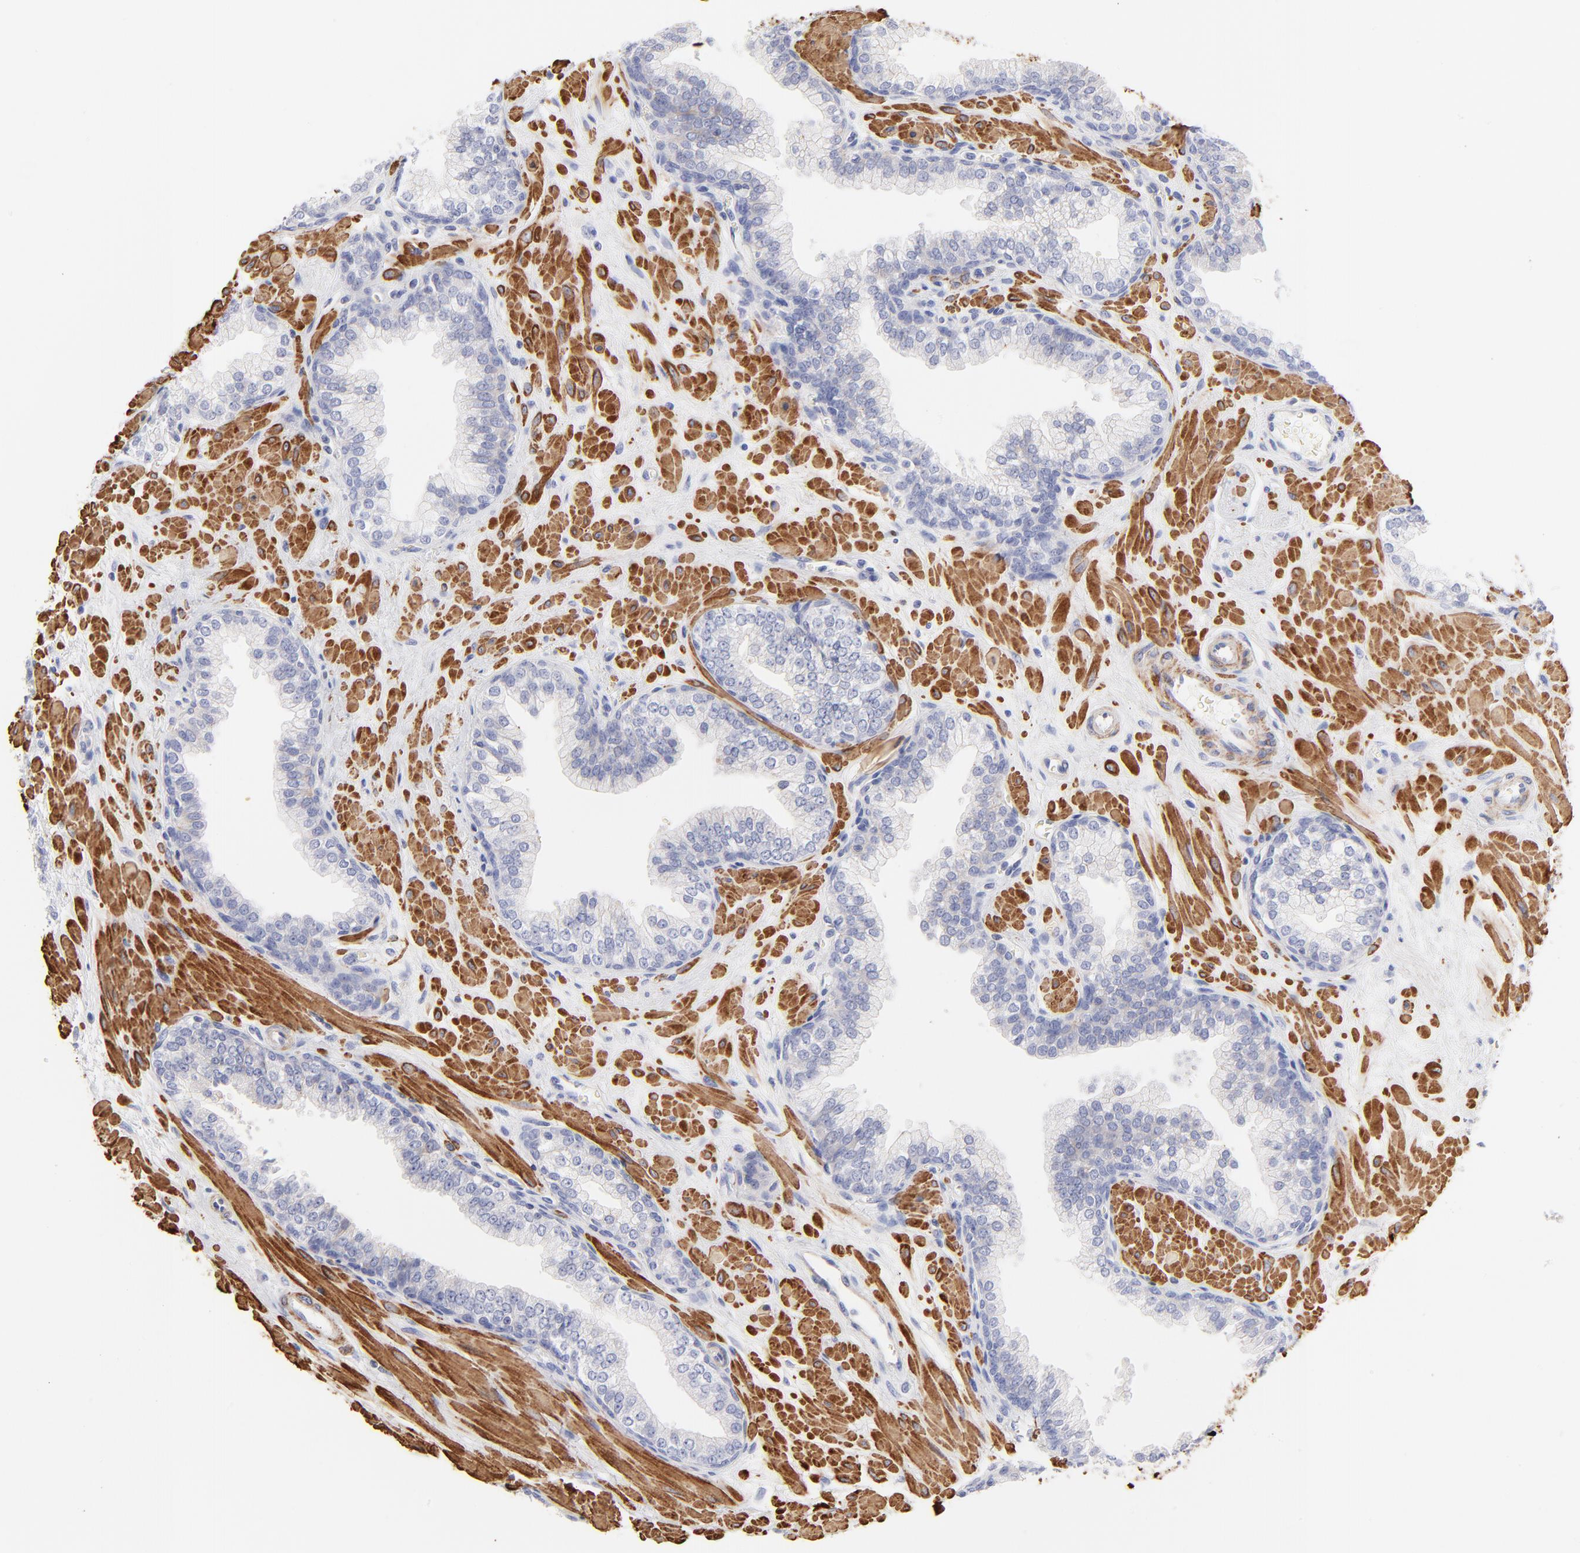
{"staining": {"intensity": "negative", "quantity": "none", "location": "none"}, "tissue": "prostate", "cell_type": "Glandular cells", "image_type": "normal", "snomed": [{"axis": "morphology", "description": "Normal tissue, NOS"}, {"axis": "topography", "description": "Prostate"}], "caption": "Immunohistochemical staining of unremarkable prostate exhibits no significant staining in glandular cells.", "gene": "ACTA2", "patient": {"sex": "male", "age": 60}}